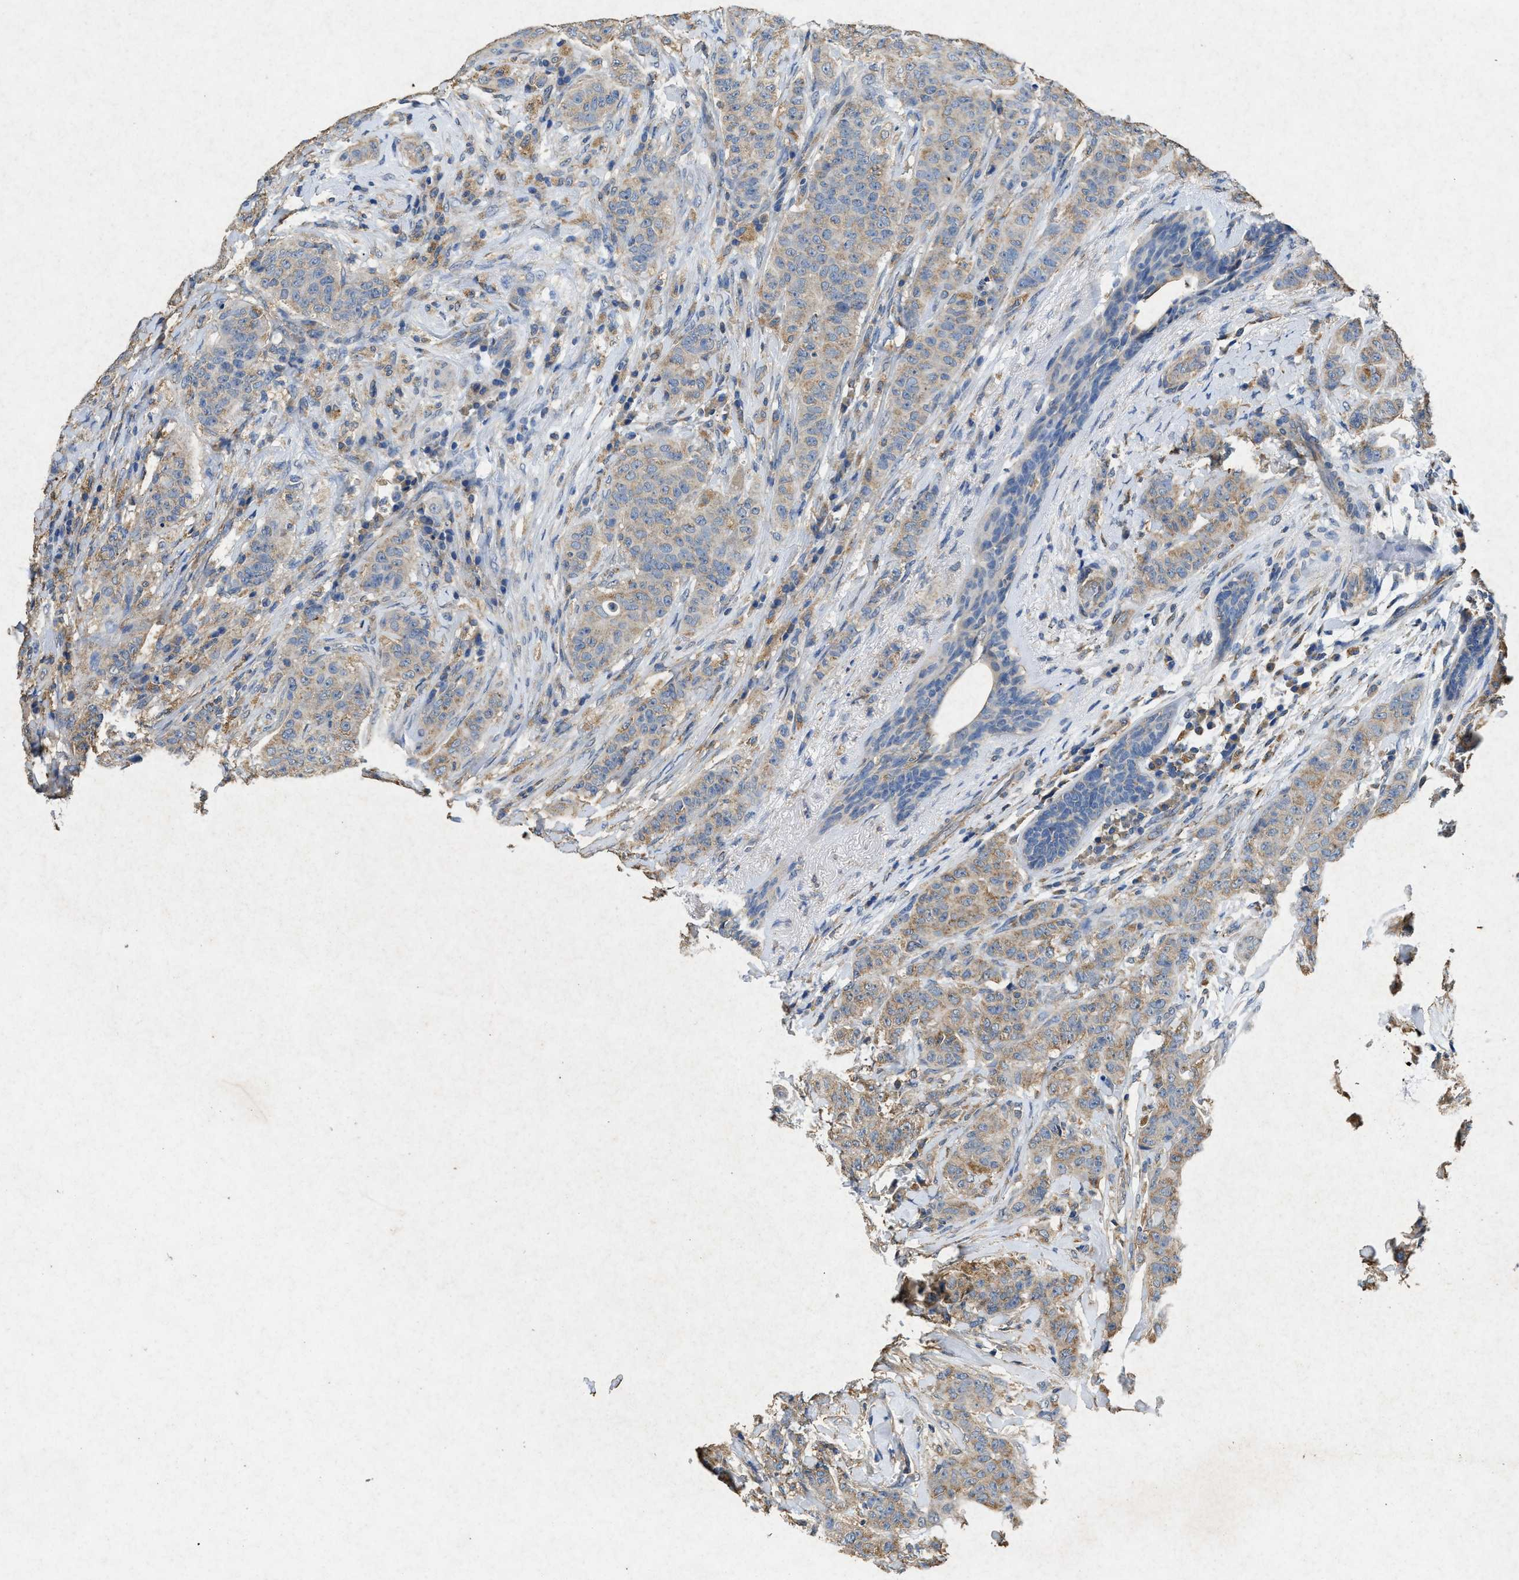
{"staining": {"intensity": "moderate", "quantity": ">75%", "location": "cytoplasmic/membranous"}, "tissue": "breast cancer", "cell_type": "Tumor cells", "image_type": "cancer", "snomed": [{"axis": "morphology", "description": "Normal tissue, NOS"}, {"axis": "morphology", "description": "Duct carcinoma"}, {"axis": "topography", "description": "Breast"}], "caption": "This is a histology image of IHC staining of breast cancer (infiltrating ductal carcinoma), which shows moderate expression in the cytoplasmic/membranous of tumor cells.", "gene": "CDK15", "patient": {"sex": "female", "age": 40}}